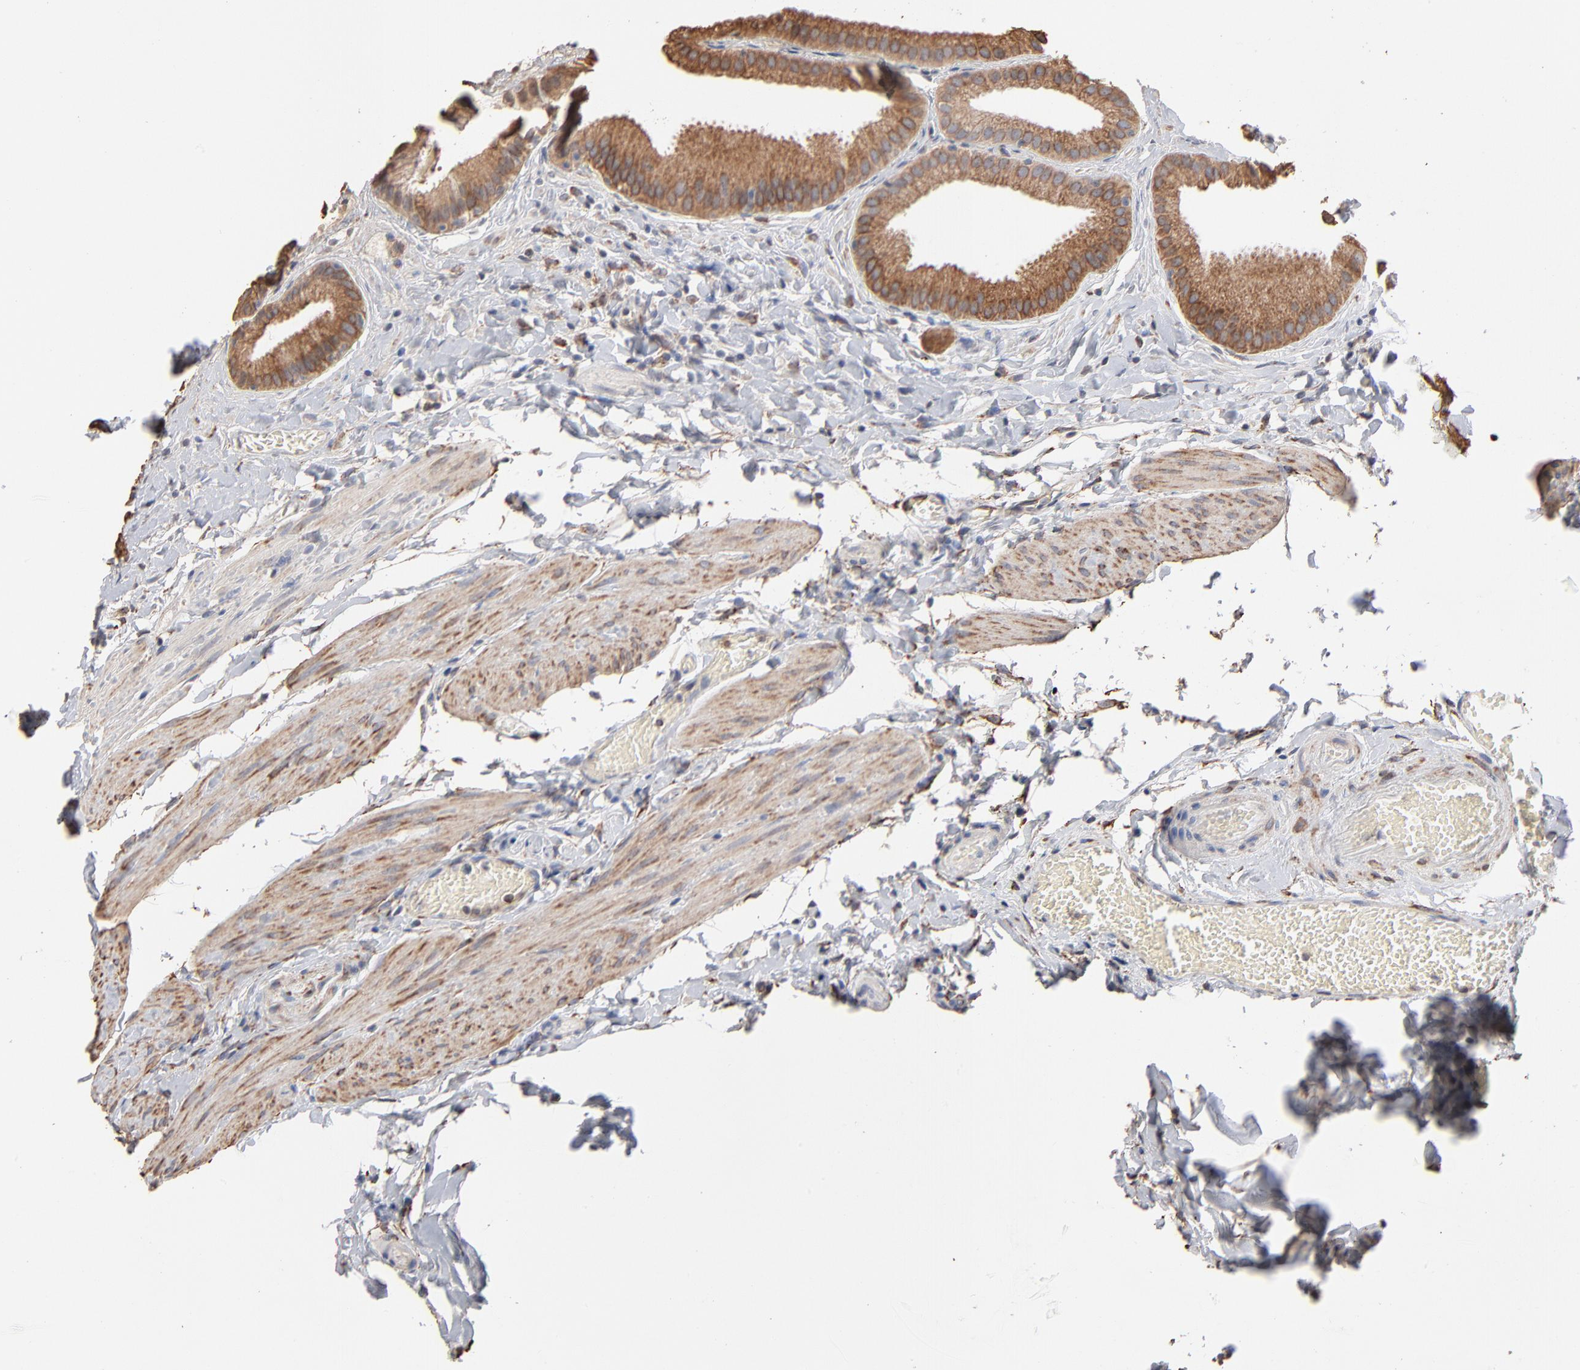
{"staining": {"intensity": "moderate", "quantity": ">75%", "location": "cytoplasmic/membranous"}, "tissue": "gallbladder", "cell_type": "Glandular cells", "image_type": "normal", "snomed": [{"axis": "morphology", "description": "Normal tissue, NOS"}, {"axis": "topography", "description": "Gallbladder"}], "caption": "Immunohistochemical staining of benign human gallbladder reveals >75% levels of moderate cytoplasmic/membranous protein expression in approximately >75% of glandular cells. The staining was performed using DAB, with brown indicating positive protein expression. Nuclei are stained blue with hematoxylin.", "gene": "PDIA3", "patient": {"sex": "female", "age": 63}}